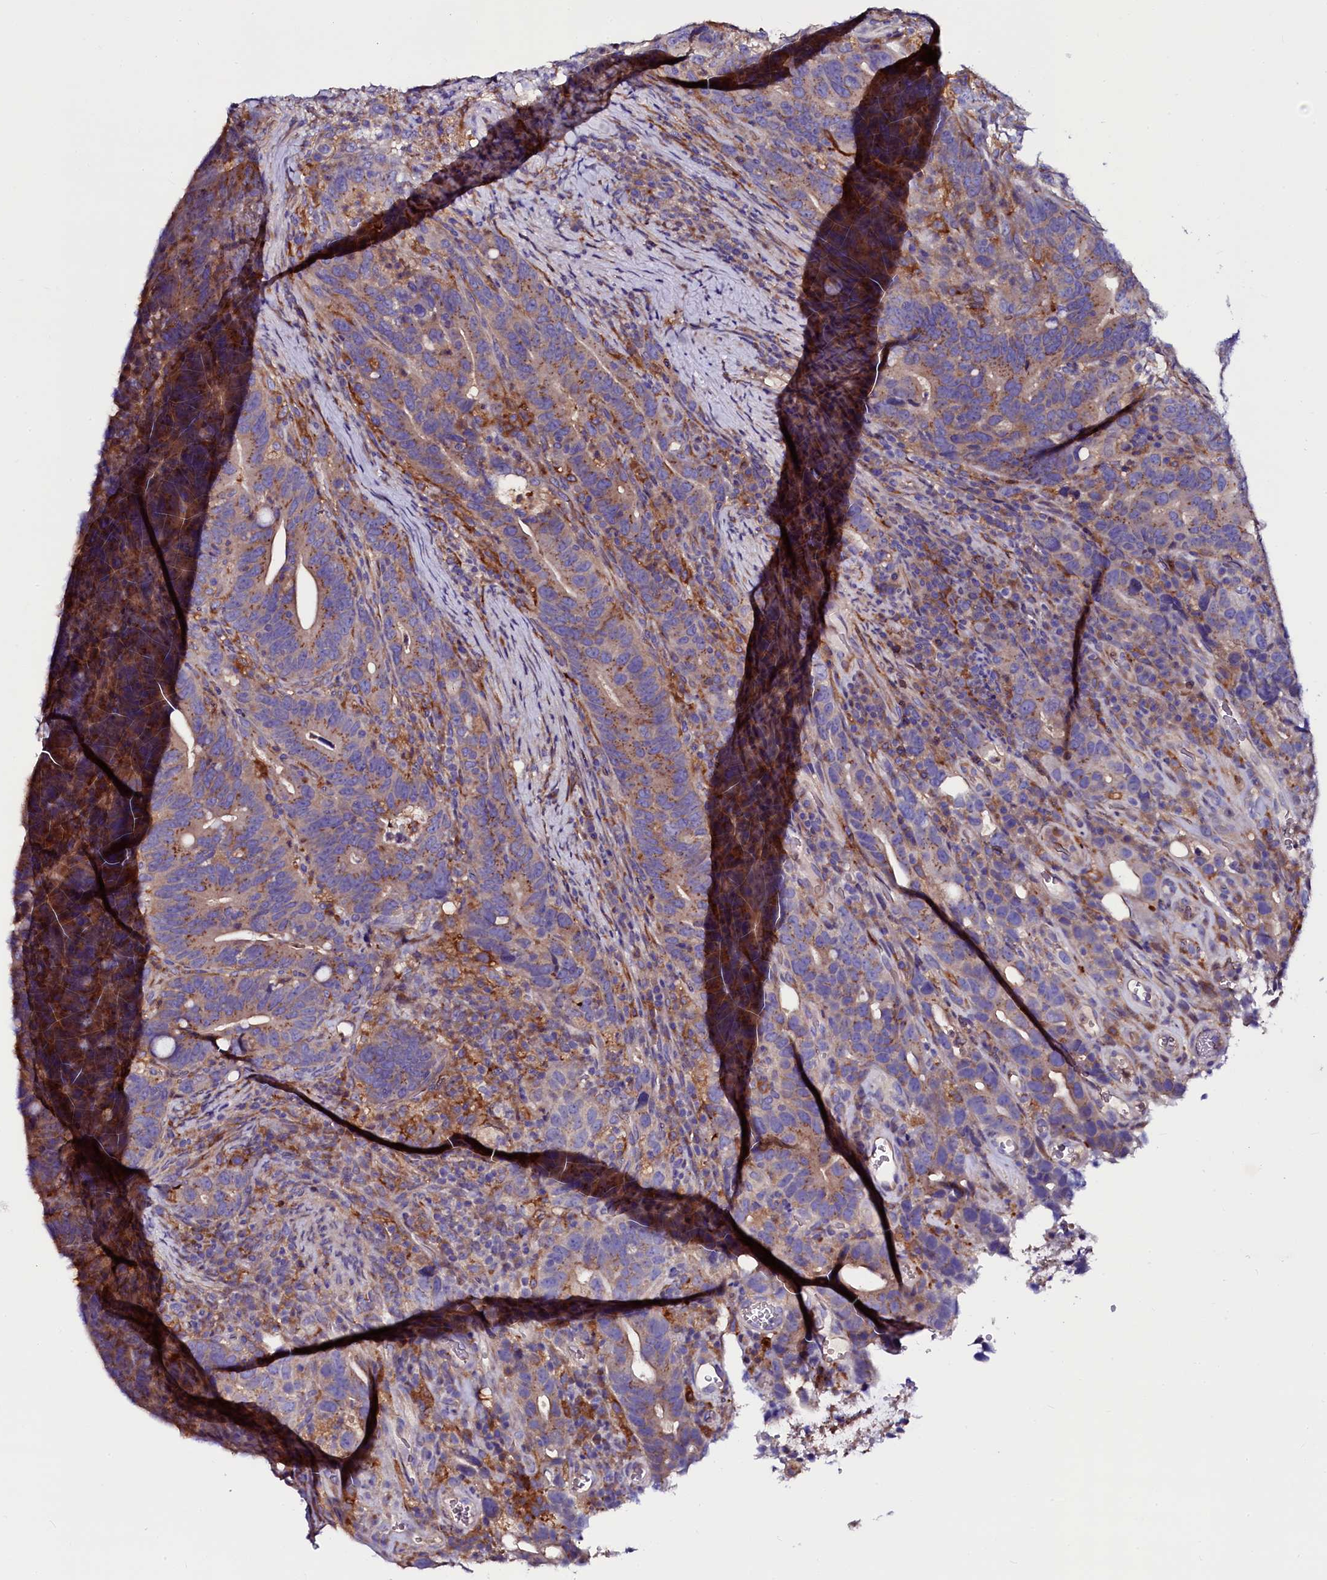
{"staining": {"intensity": "moderate", "quantity": "25%-75%", "location": "cytoplasmic/membranous"}, "tissue": "colorectal cancer", "cell_type": "Tumor cells", "image_type": "cancer", "snomed": [{"axis": "morphology", "description": "Adenocarcinoma, NOS"}, {"axis": "topography", "description": "Colon"}], "caption": "Colorectal cancer (adenocarcinoma) stained with IHC exhibits moderate cytoplasmic/membranous staining in approximately 25%-75% of tumor cells.", "gene": "OTOL1", "patient": {"sex": "female", "age": 66}}